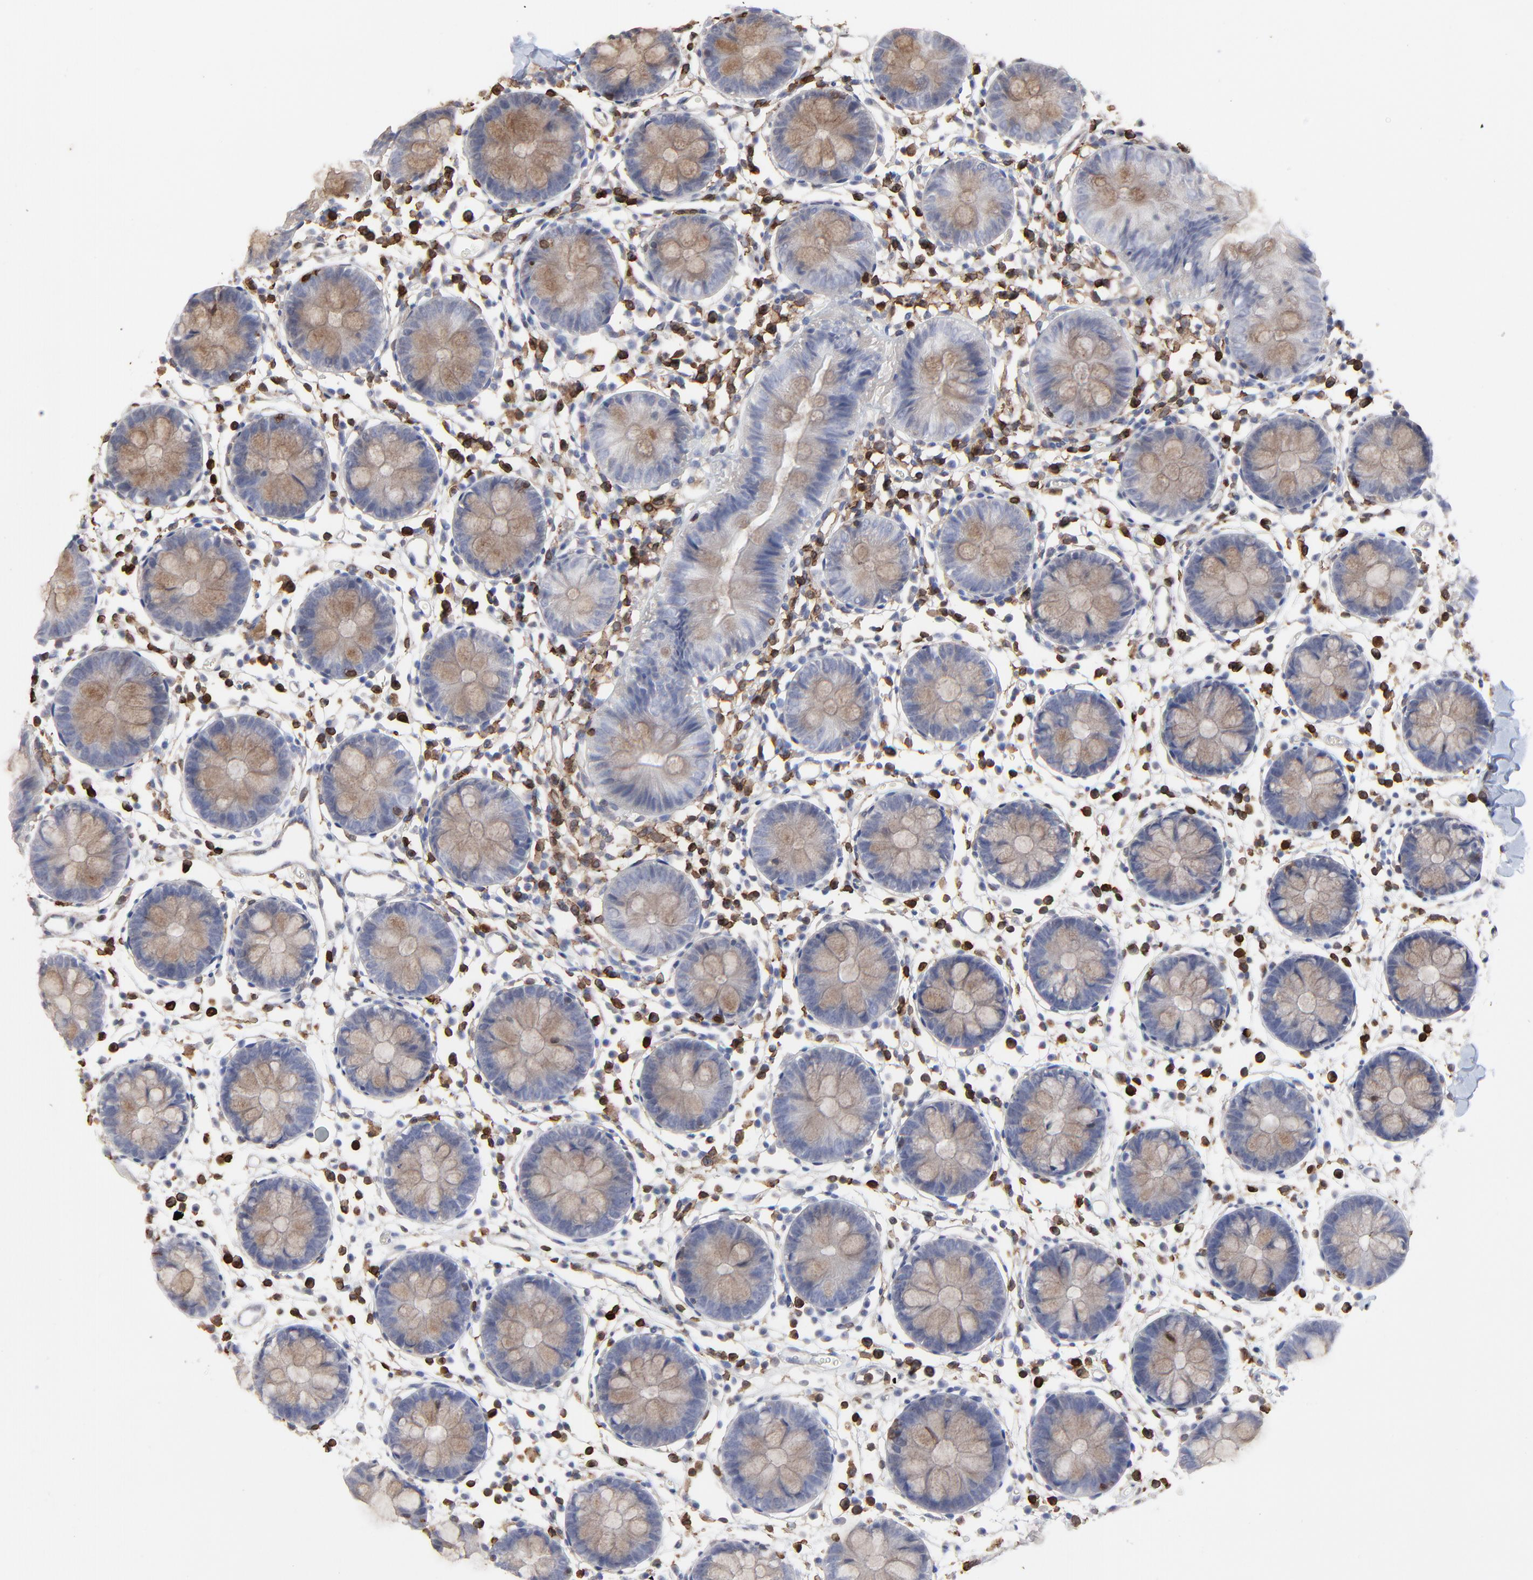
{"staining": {"intensity": "weak", "quantity": ">75%", "location": "cytoplasmic/membranous"}, "tissue": "colon", "cell_type": "Endothelial cells", "image_type": "normal", "snomed": [{"axis": "morphology", "description": "Normal tissue, NOS"}, {"axis": "topography", "description": "Colon"}], "caption": "The micrograph reveals immunohistochemical staining of benign colon. There is weak cytoplasmic/membranous expression is present in about >75% of endothelial cells. Nuclei are stained in blue.", "gene": "SLC6A14", "patient": {"sex": "male", "age": 14}}